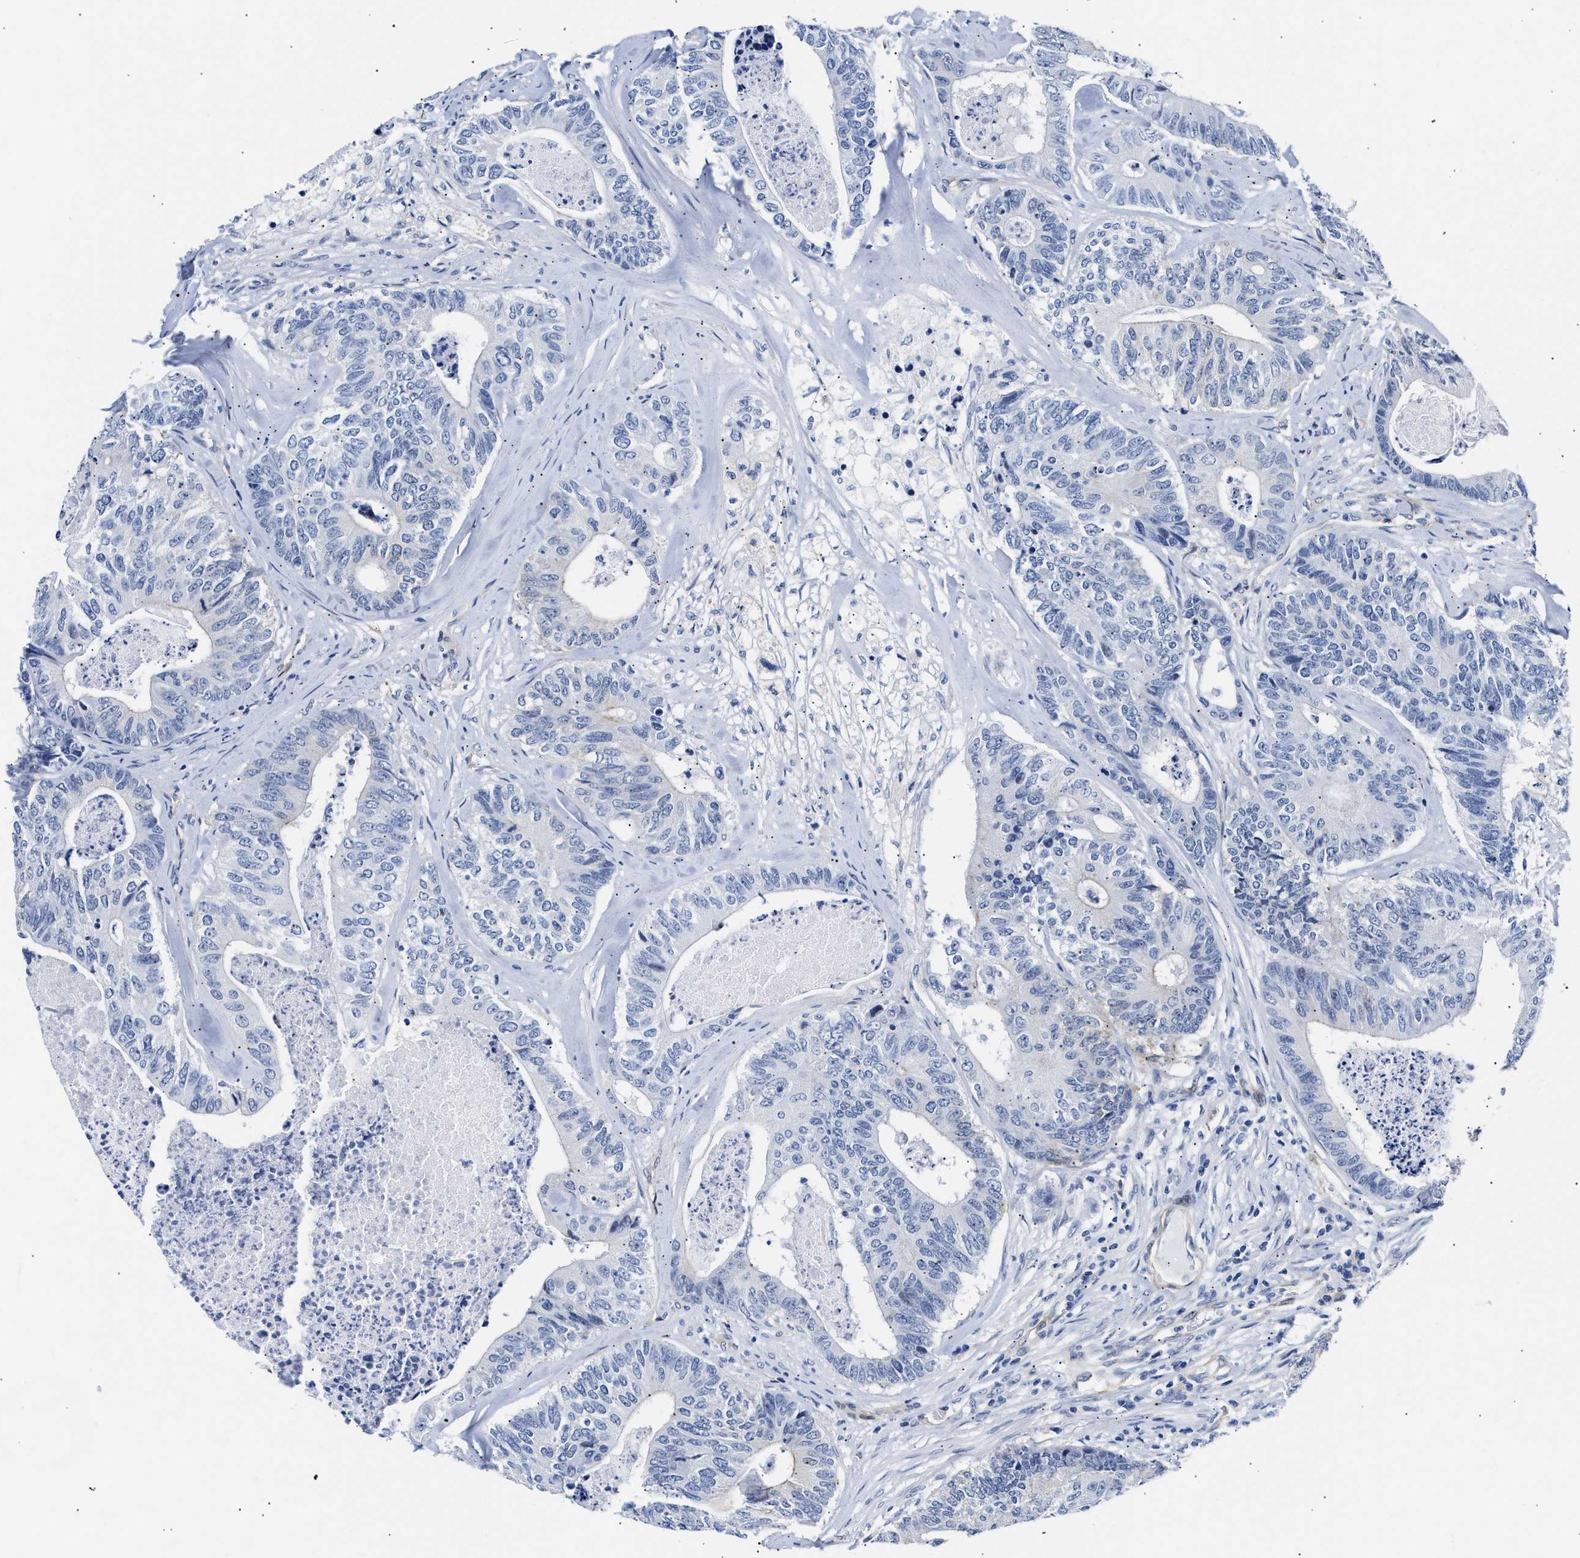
{"staining": {"intensity": "negative", "quantity": "none", "location": "none"}, "tissue": "colorectal cancer", "cell_type": "Tumor cells", "image_type": "cancer", "snomed": [{"axis": "morphology", "description": "Adenocarcinoma, NOS"}, {"axis": "topography", "description": "Colon"}], "caption": "The photomicrograph demonstrates no significant expression in tumor cells of colorectal cancer.", "gene": "TRIM29", "patient": {"sex": "female", "age": 67}}